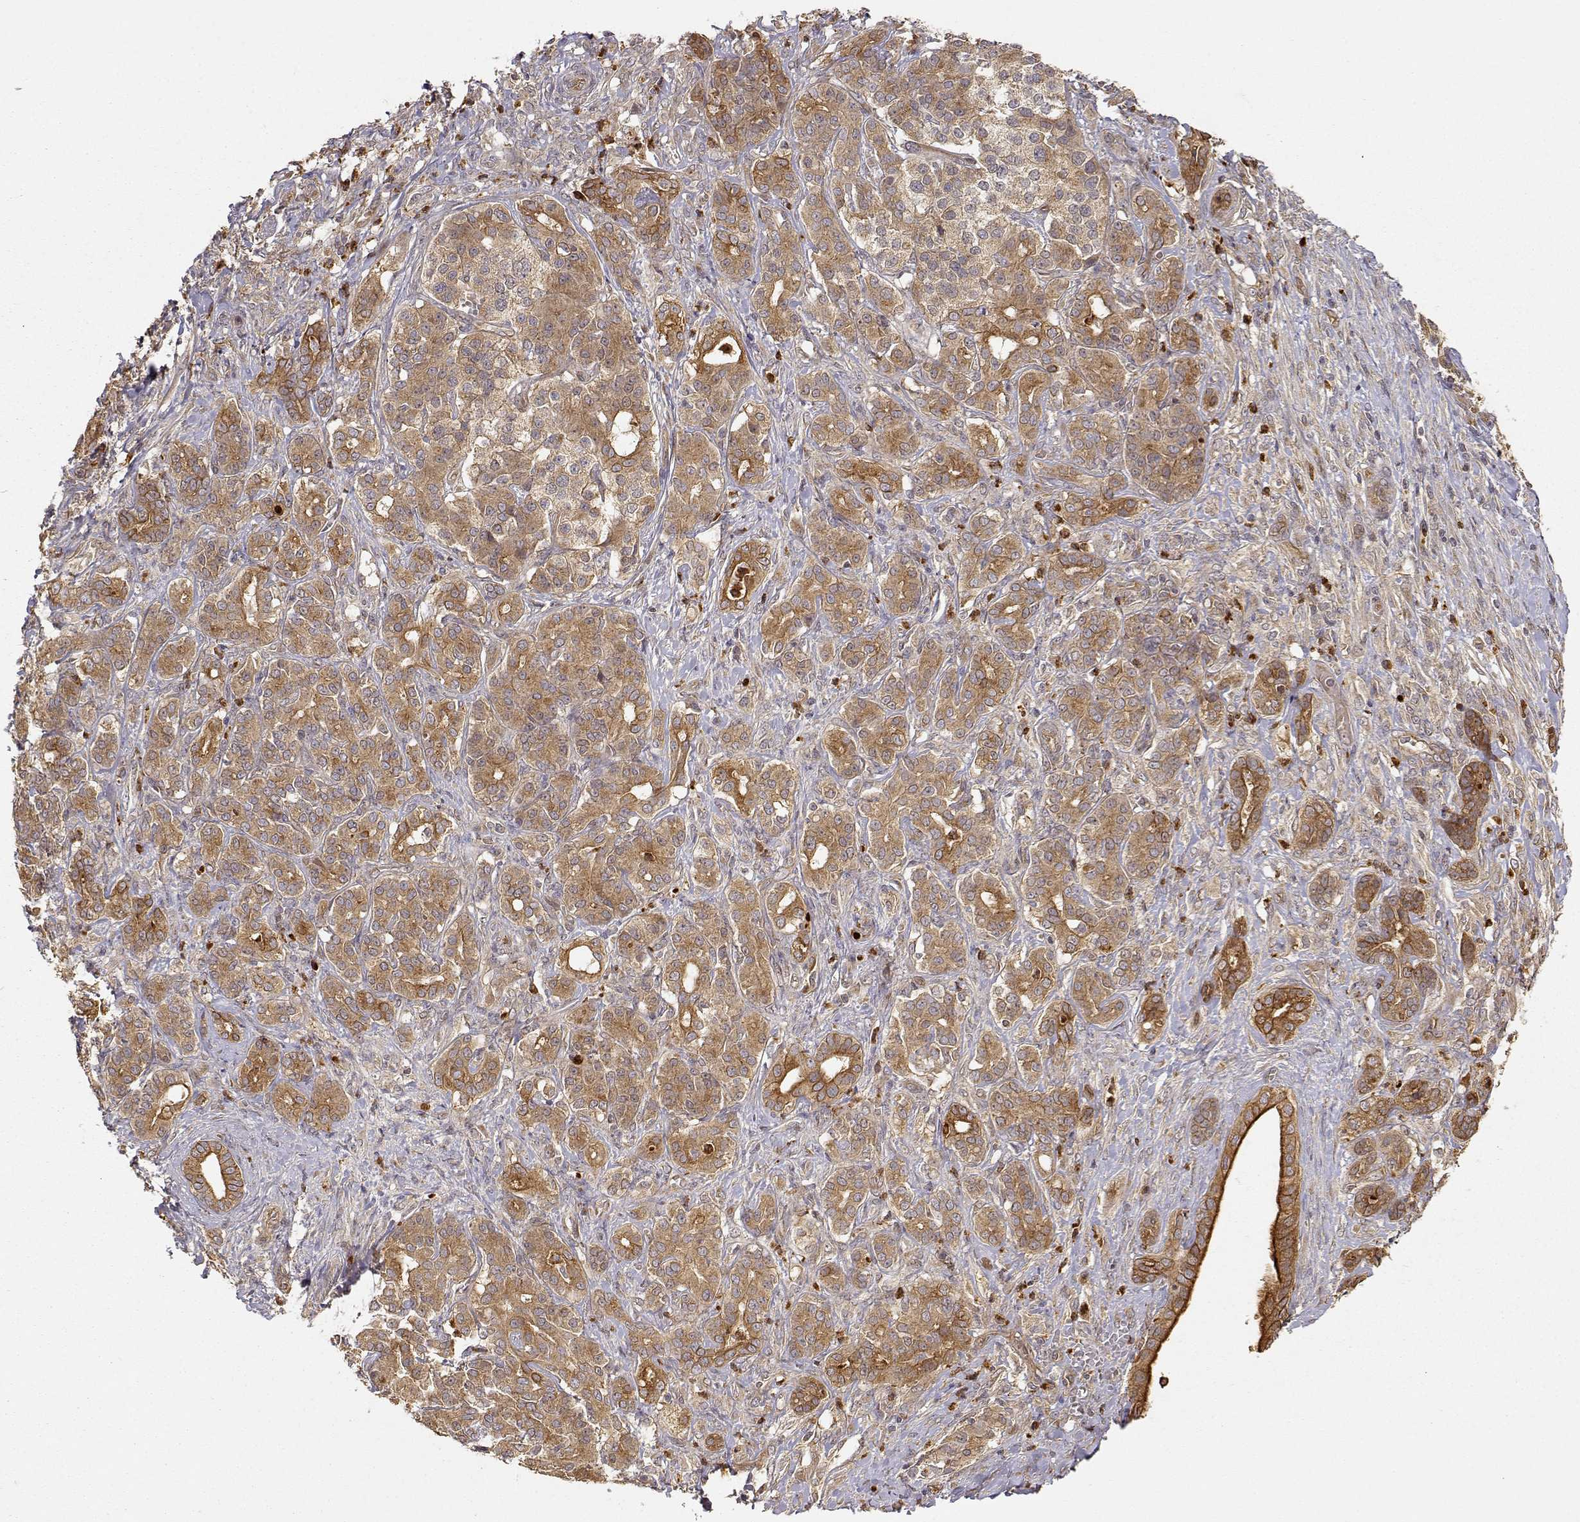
{"staining": {"intensity": "moderate", "quantity": ">75%", "location": "cytoplasmic/membranous"}, "tissue": "pancreatic cancer", "cell_type": "Tumor cells", "image_type": "cancer", "snomed": [{"axis": "morphology", "description": "Normal tissue, NOS"}, {"axis": "morphology", "description": "Inflammation, NOS"}, {"axis": "morphology", "description": "Adenocarcinoma, NOS"}, {"axis": "topography", "description": "Pancreas"}], "caption": "Tumor cells exhibit medium levels of moderate cytoplasmic/membranous staining in about >75% of cells in pancreatic adenocarcinoma. The staining was performed using DAB to visualize the protein expression in brown, while the nuclei were stained in blue with hematoxylin (Magnification: 20x).", "gene": "CDK5RAP2", "patient": {"sex": "male", "age": 57}}